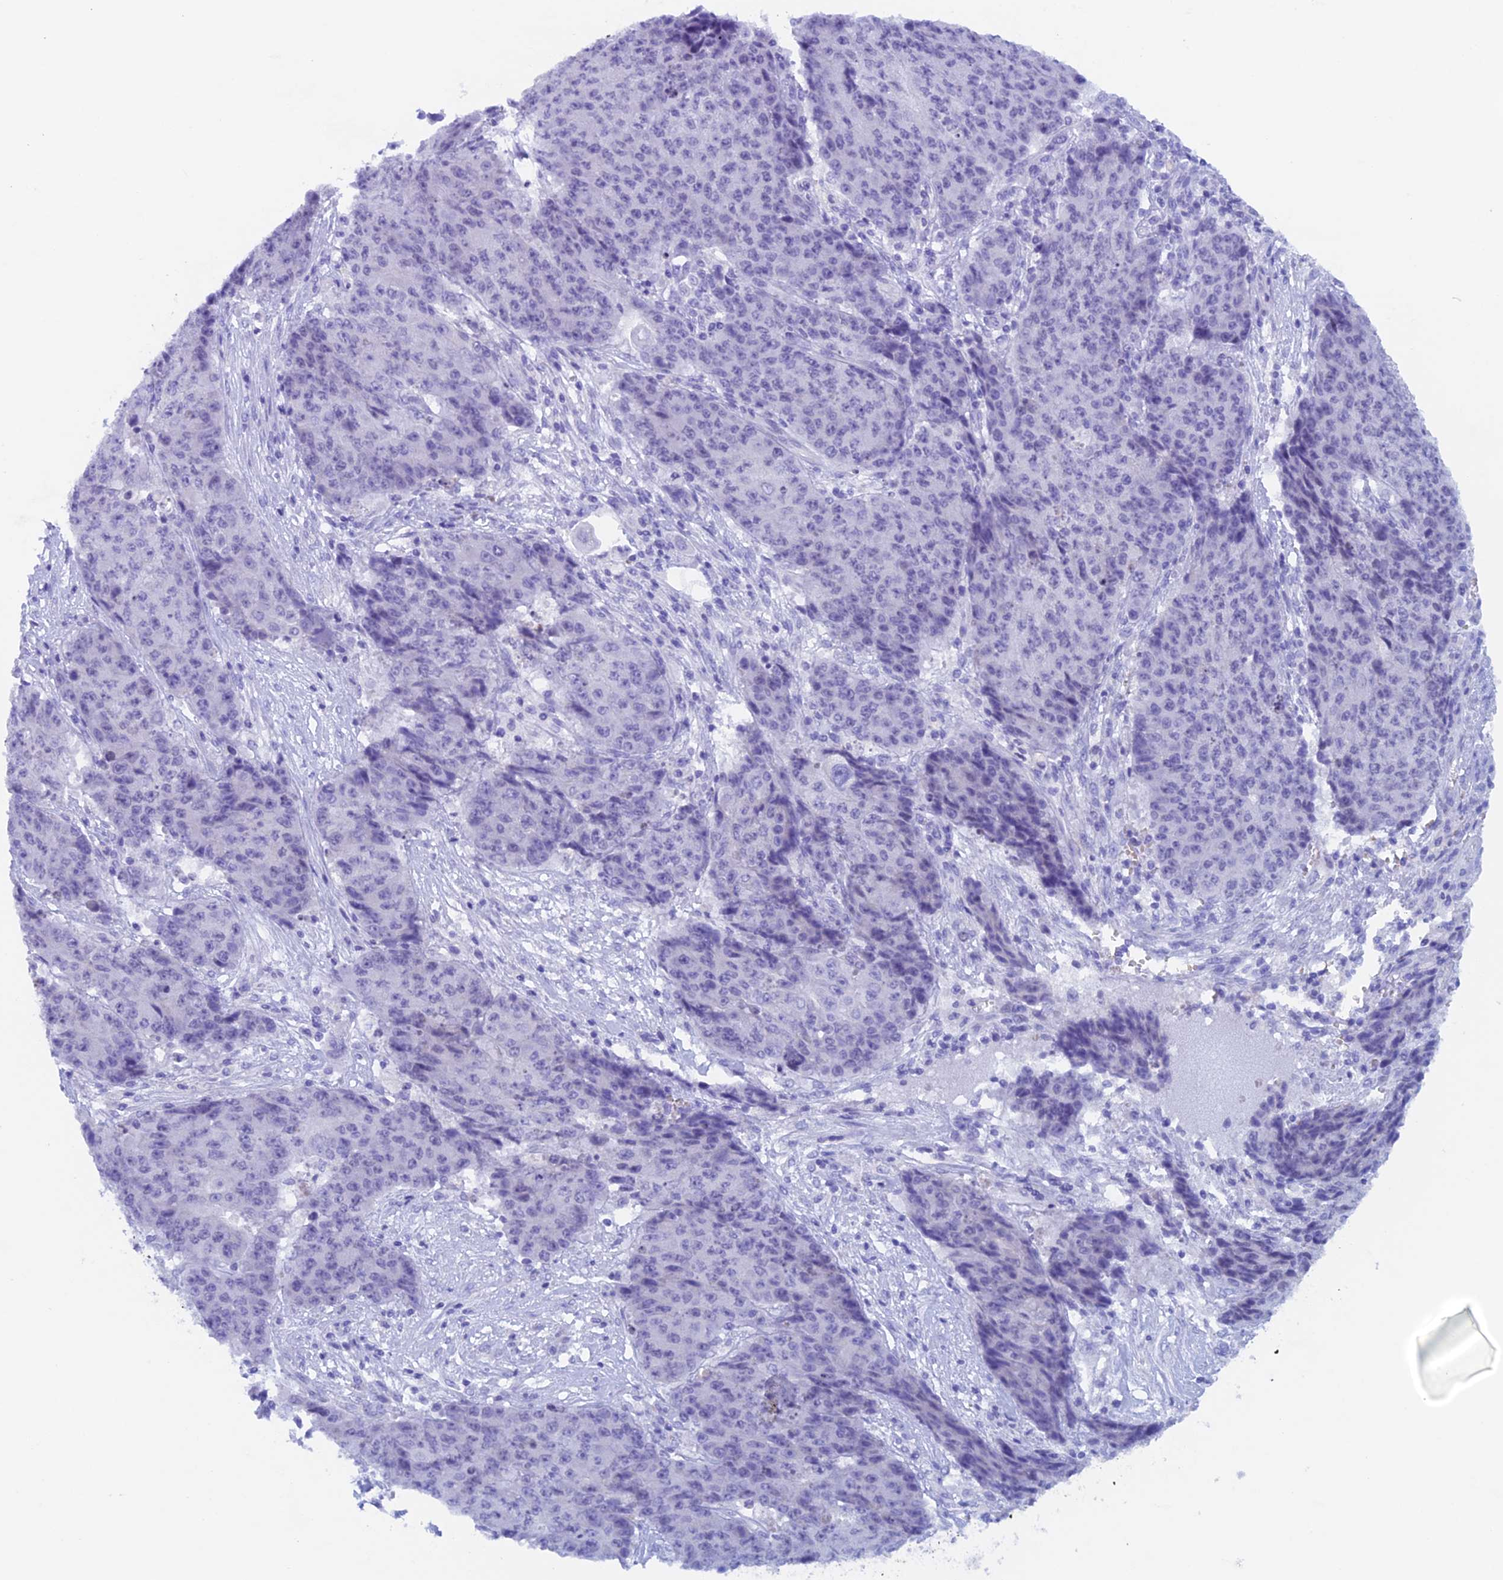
{"staining": {"intensity": "negative", "quantity": "none", "location": "none"}, "tissue": "ovarian cancer", "cell_type": "Tumor cells", "image_type": "cancer", "snomed": [{"axis": "morphology", "description": "Carcinoma, endometroid"}, {"axis": "topography", "description": "Ovary"}], "caption": "High magnification brightfield microscopy of endometroid carcinoma (ovarian) stained with DAB (3,3'-diaminobenzidine) (brown) and counterstained with hematoxylin (blue): tumor cells show no significant expression.", "gene": "PSMC3IP", "patient": {"sex": "female", "age": 42}}